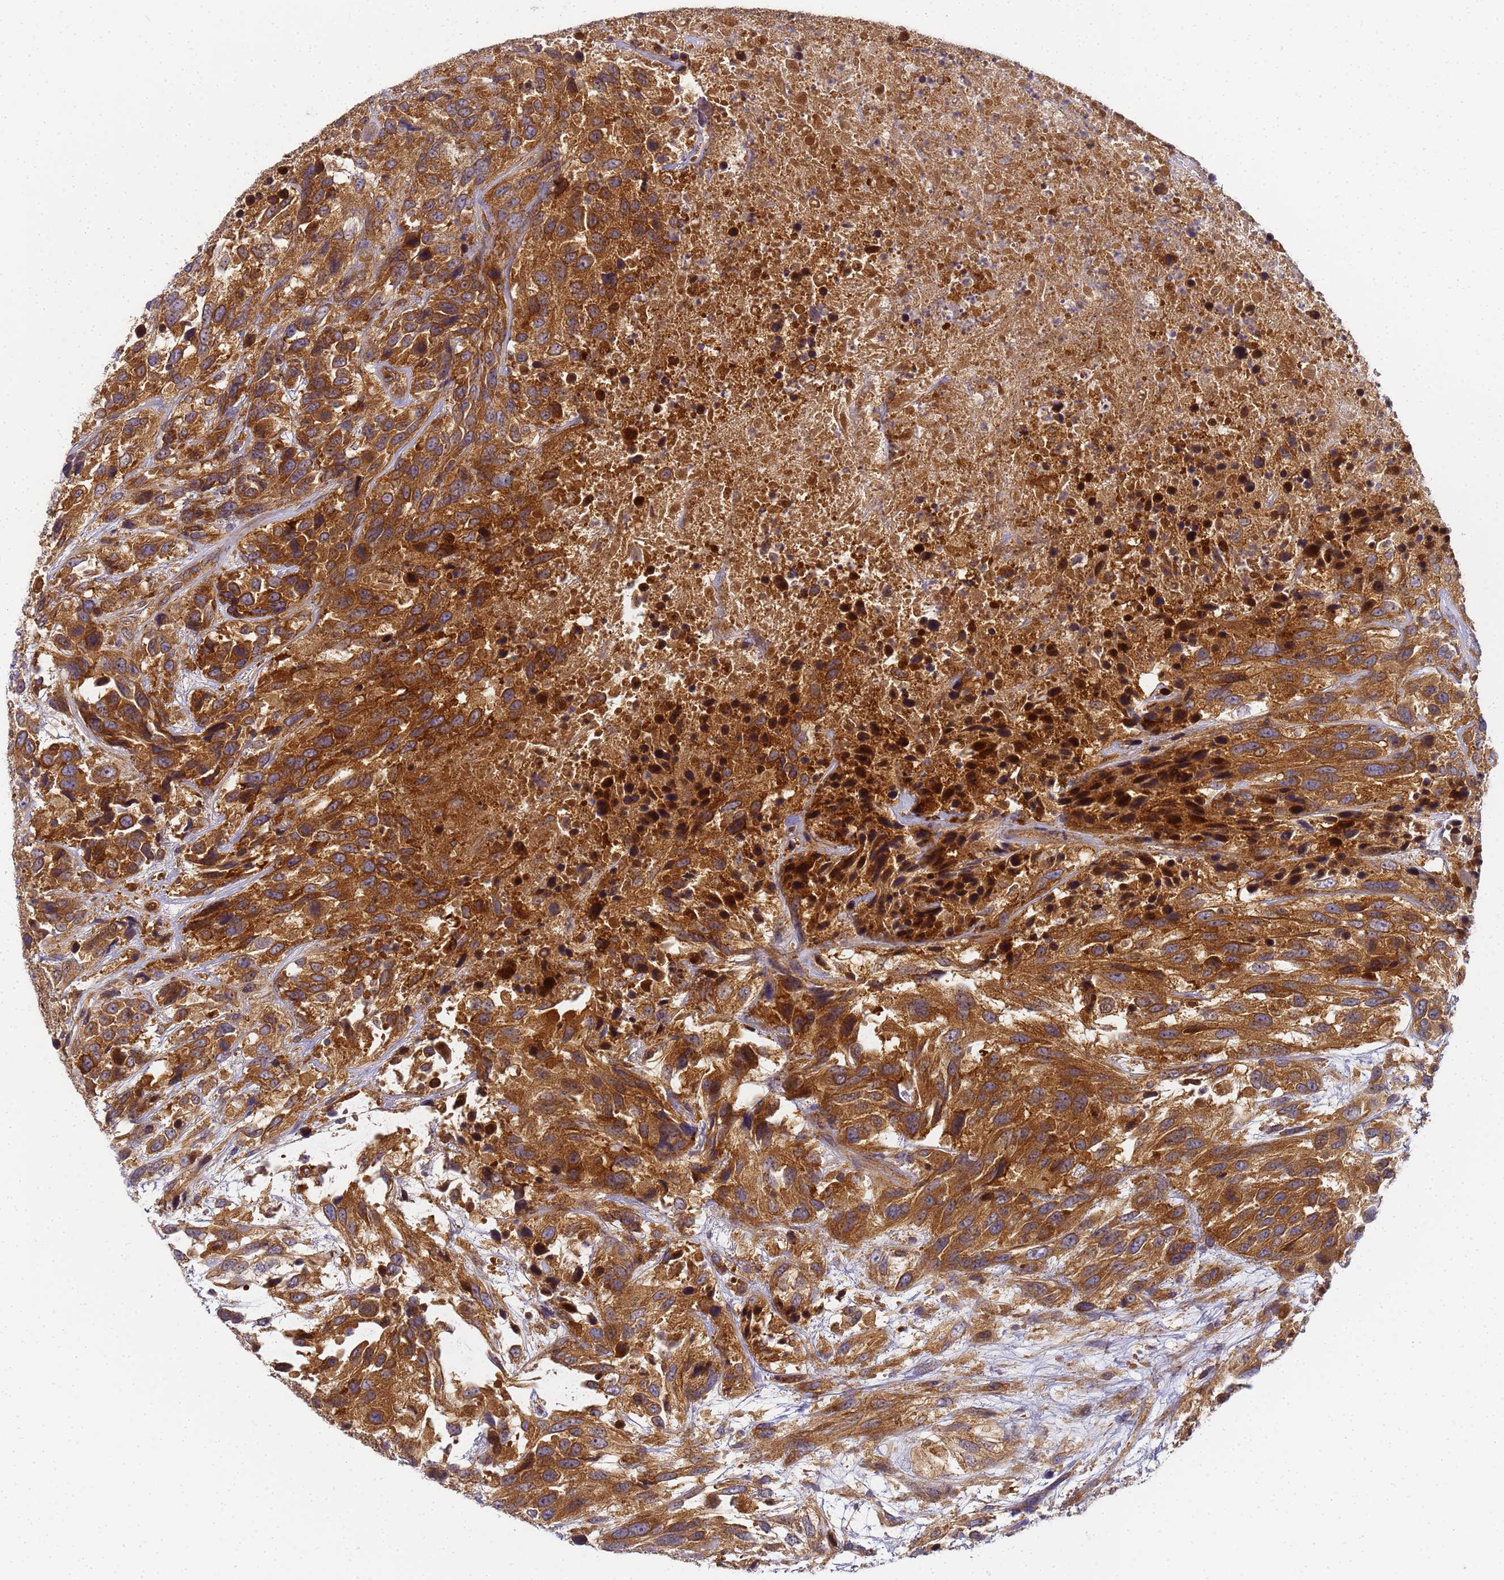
{"staining": {"intensity": "strong", "quantity": ">75%", "location": "cytoplasmic/membranous"}, "tissue": "urothelial cancer", "cell_type": "Tumor cells", "image_type": "cancer", "snomed": [{"axis": "morphology", "description": "Urothelial carcinoma, High grade"}, {"axis": "topography", "description": "Urinary bladder"}], "caption": "Immunohistochemical staining of urothelial cancer exhibits high levels of strong cytoplasmic/membranous protein expression in approximately >75% of tumor cells. (DAB (3,3'-diaminobenzidine) IHC, brown staining for protein, blue staining for nuclei).", "gene": "CHM", "patient": {"sex": "female", "age": 70}}